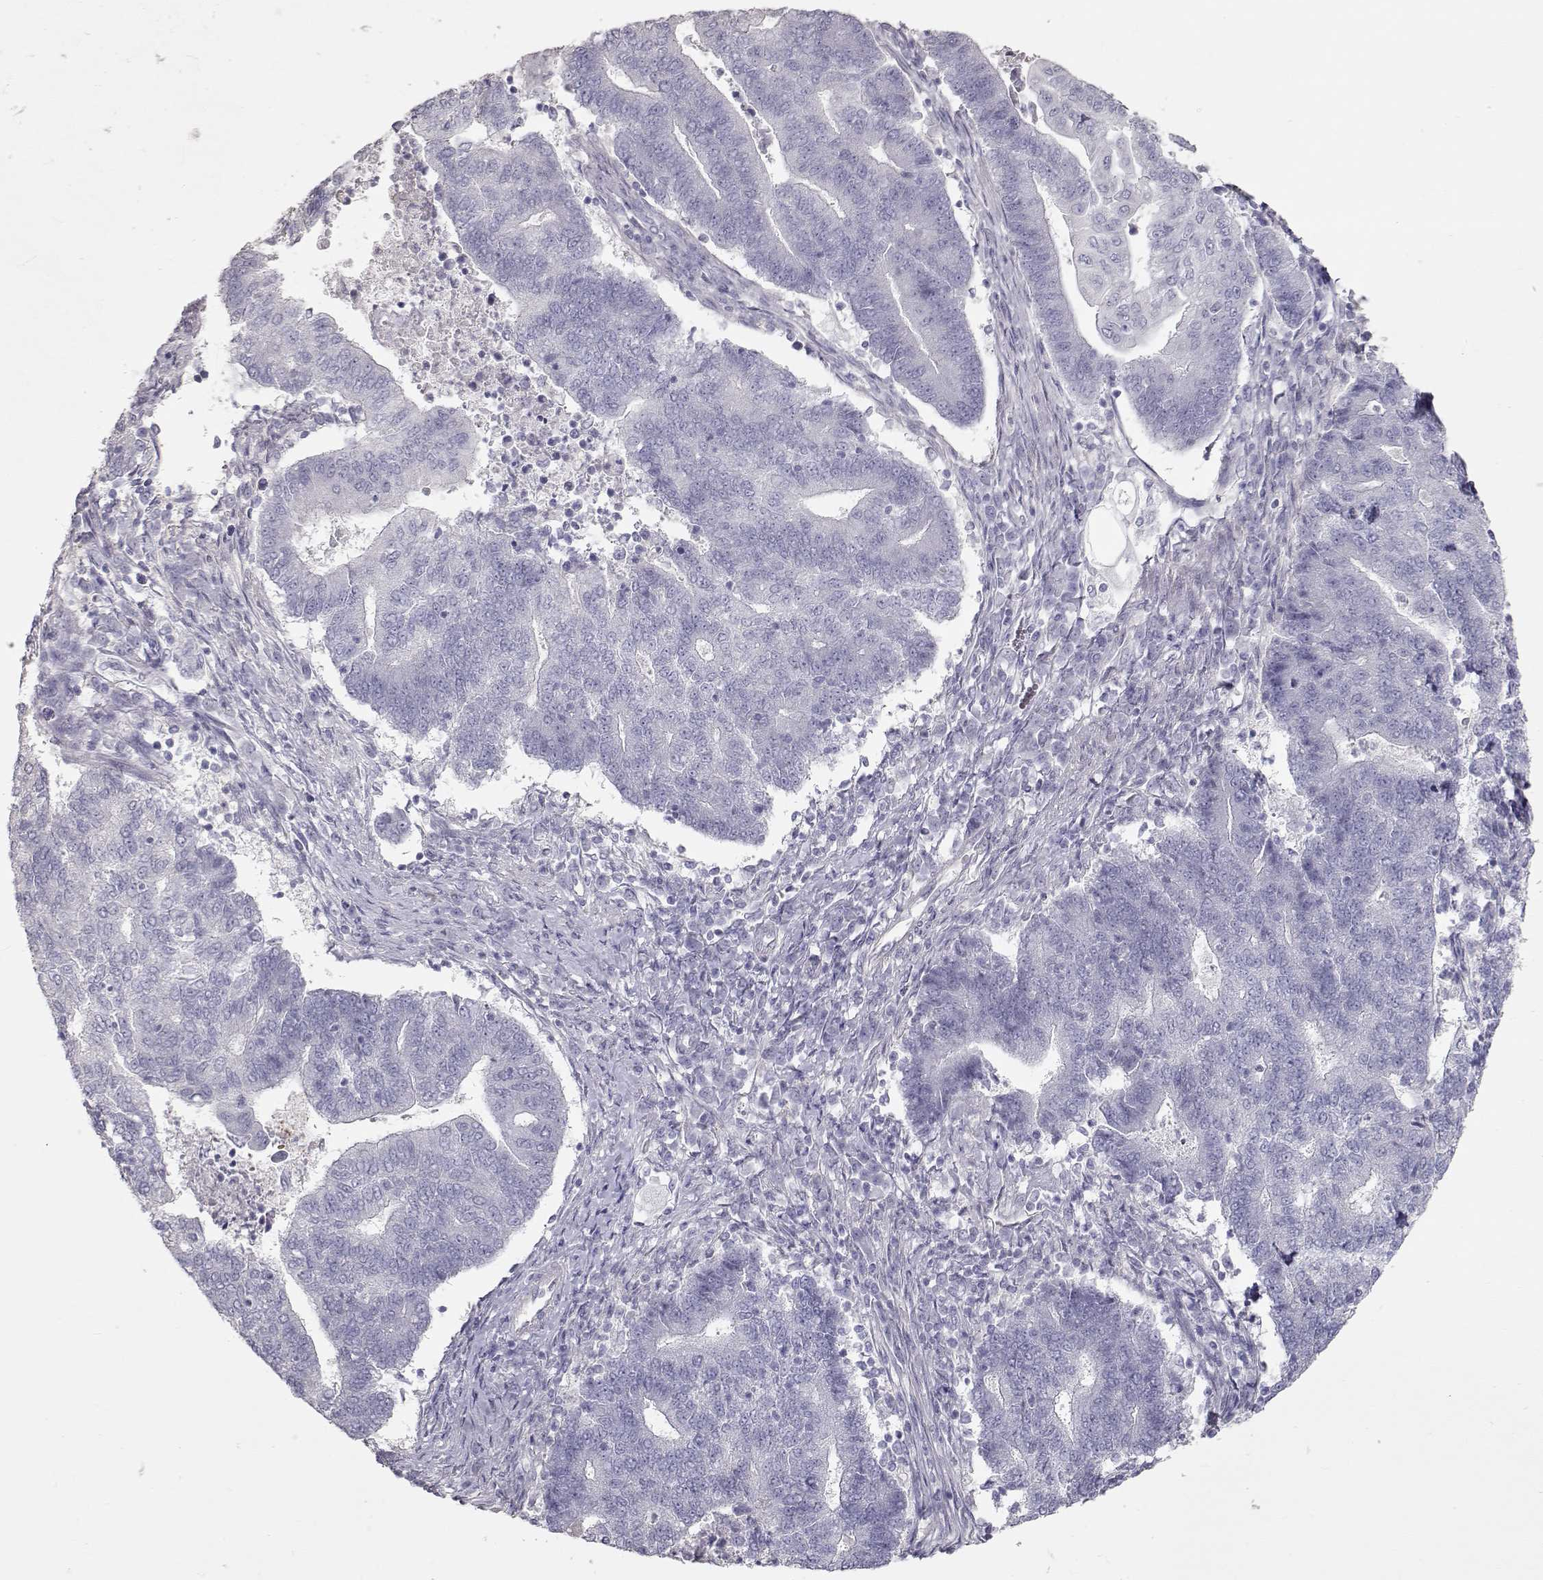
{"staining": {"intensity": "negative", "quantity": "none", "location": "none"}, "tissue": "endometrial cancer", "cell_type": "Tumor cells", "image_type": "cancer", "snomed": [{"axis": "morphology", "description": "Adenocarcinoma, NOS"}, {"axis": "topography", "description": "Uterus"}, {"axis": "topography", "description": "Endometrium"}], "caption": "High power microscopy photomicrograph of an IHC micrograph of adenocarcinoma (endometrial), revealing no significant positivity in tumor cells. The staining is performed using DAB (3,3'-diaminobenzidine) brown chromogen with nuclei counter-stained in using hematoxylin.", "gene": "SLC18A1", "patient": {"sex": "female", "age": 54}}